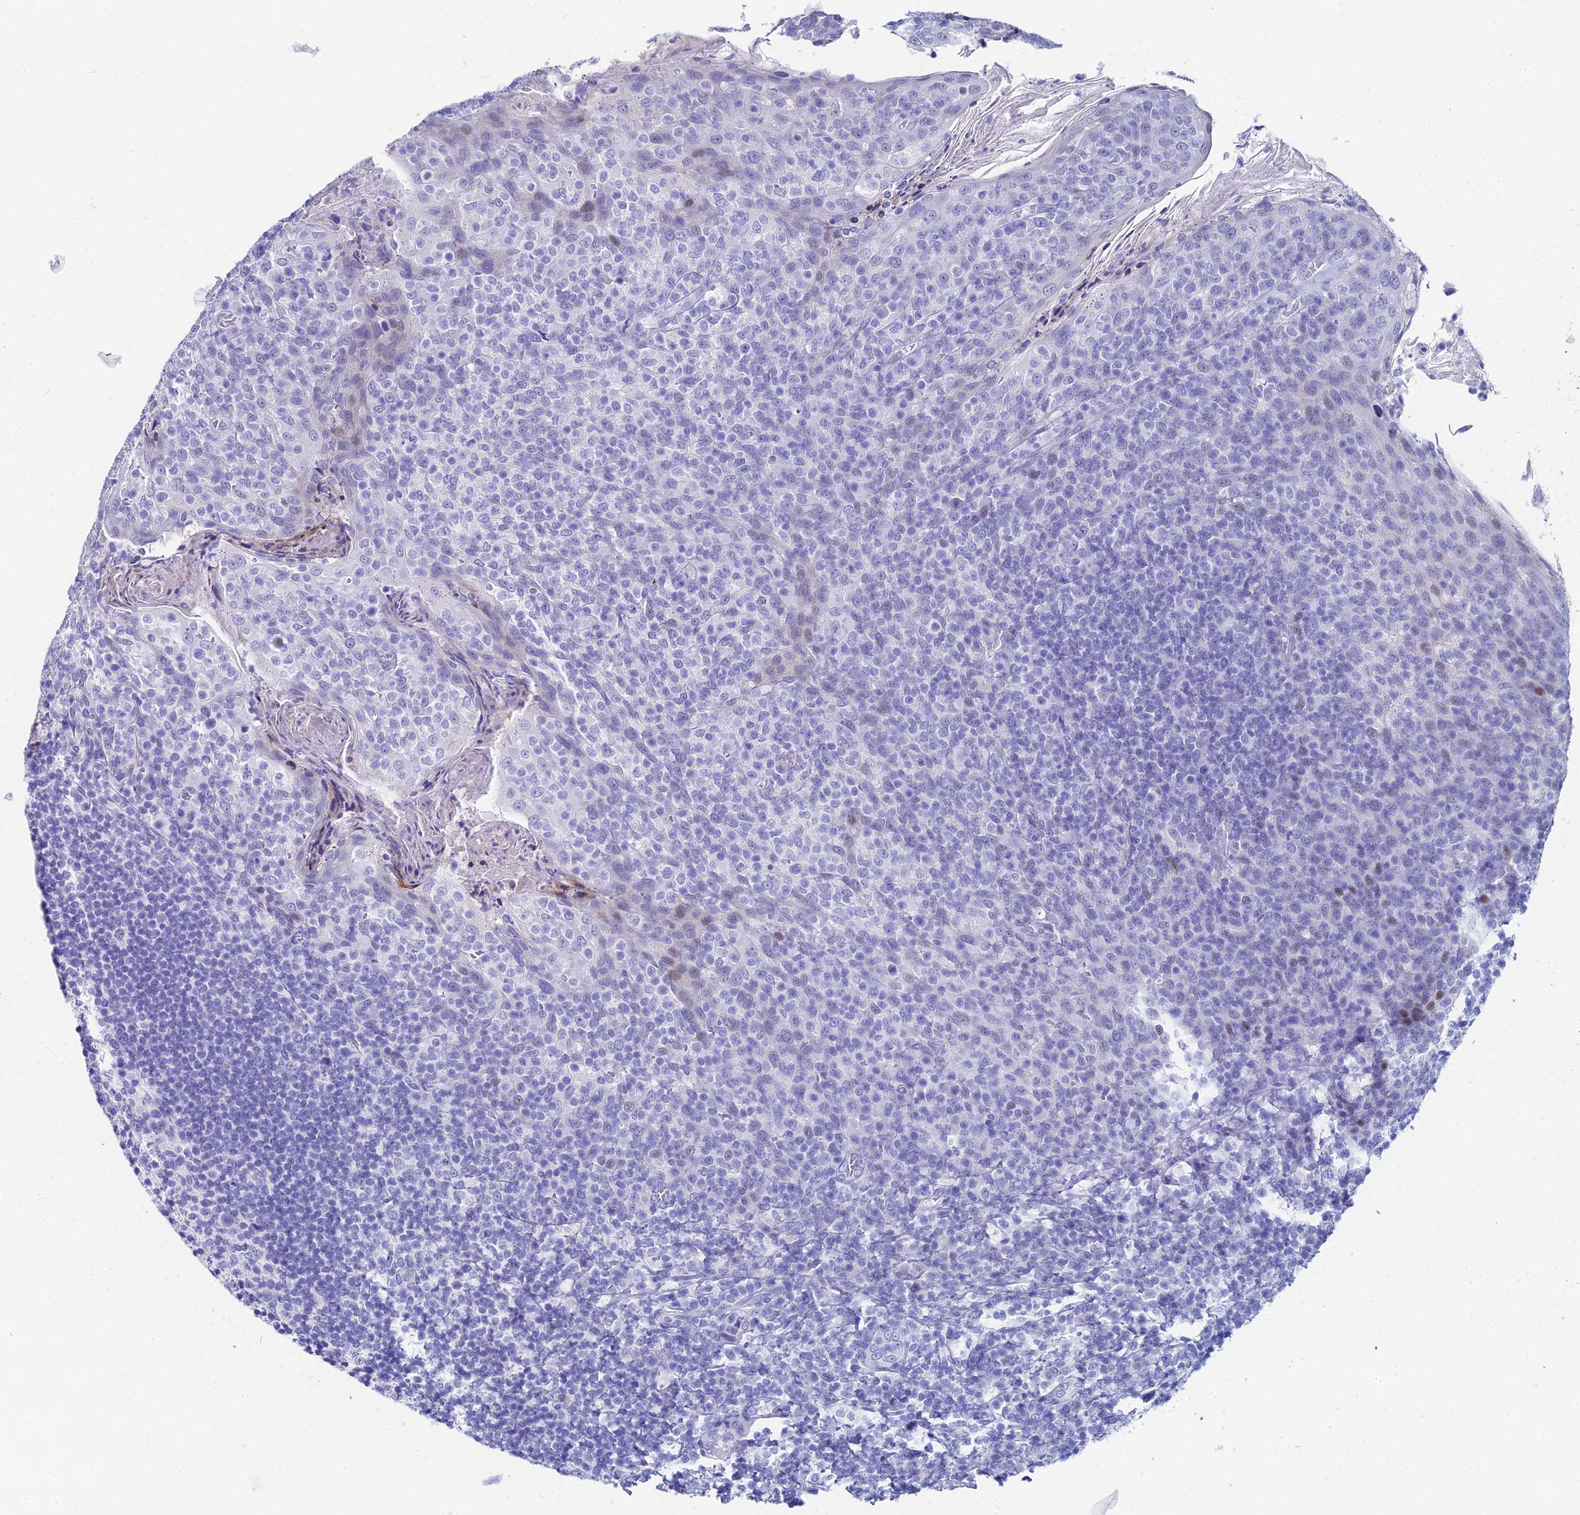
{"staining": {"intensity": "negative", "quantity": "none", "location": "none"}, "tissue": "tonsil", "cell_type": "Germinal center cells", "image_type": "normal", "snomed": [{"axis": "morphology", "description": "Normal tissue, NOS"}, {"axis": "topography", "description": "Tonsil"}], "caption": "A high-resolution histopathology image shows immunohistochemistry staining of normal tonsil, which reveals no significant positivity in germinal center cells. (Brightfield microscopy of DAB IHC at high magnification).", "gene": "HSPA1L", "patient": {"sex": "female", "age": 10}}